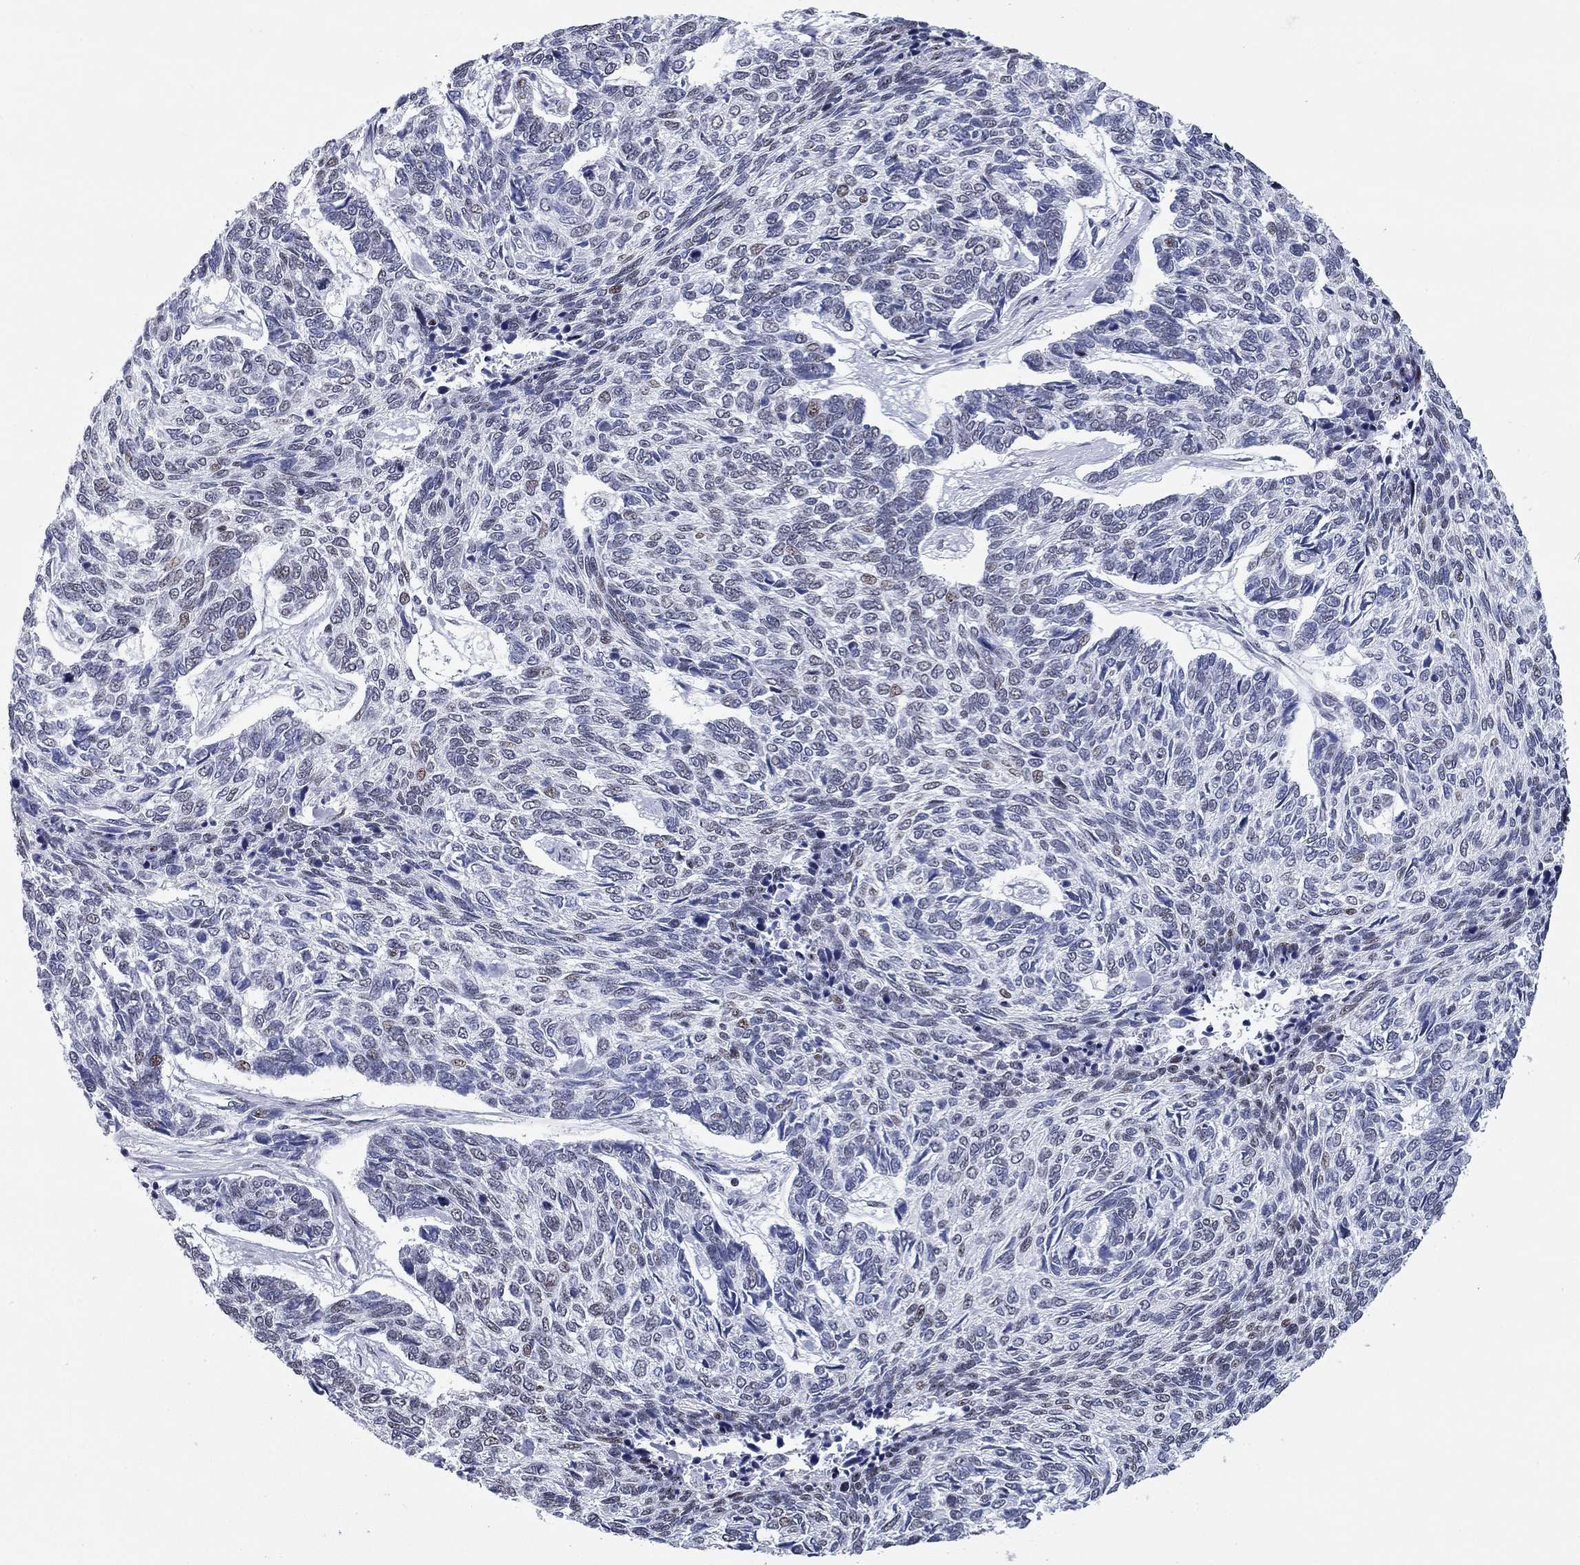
{"staining": {"intensity": "negative", "quantity": "none", "location": "none"}, "tissue": "skin cancer", "cell_type": "Tumor cells", "image_type": "cancer", "snomed": [{"axis": "morphology", "description": "Basal cell carcinoma"}, {"axis": "topography", "description": "Skin"}], "caption": "Immunohistochemical staining of human skin cancer (basal cell carcinoma) exhibits no significant expression in tumor cells.", "gene": "ASF1B", "patient": {"sex": "female", "age": 65}}